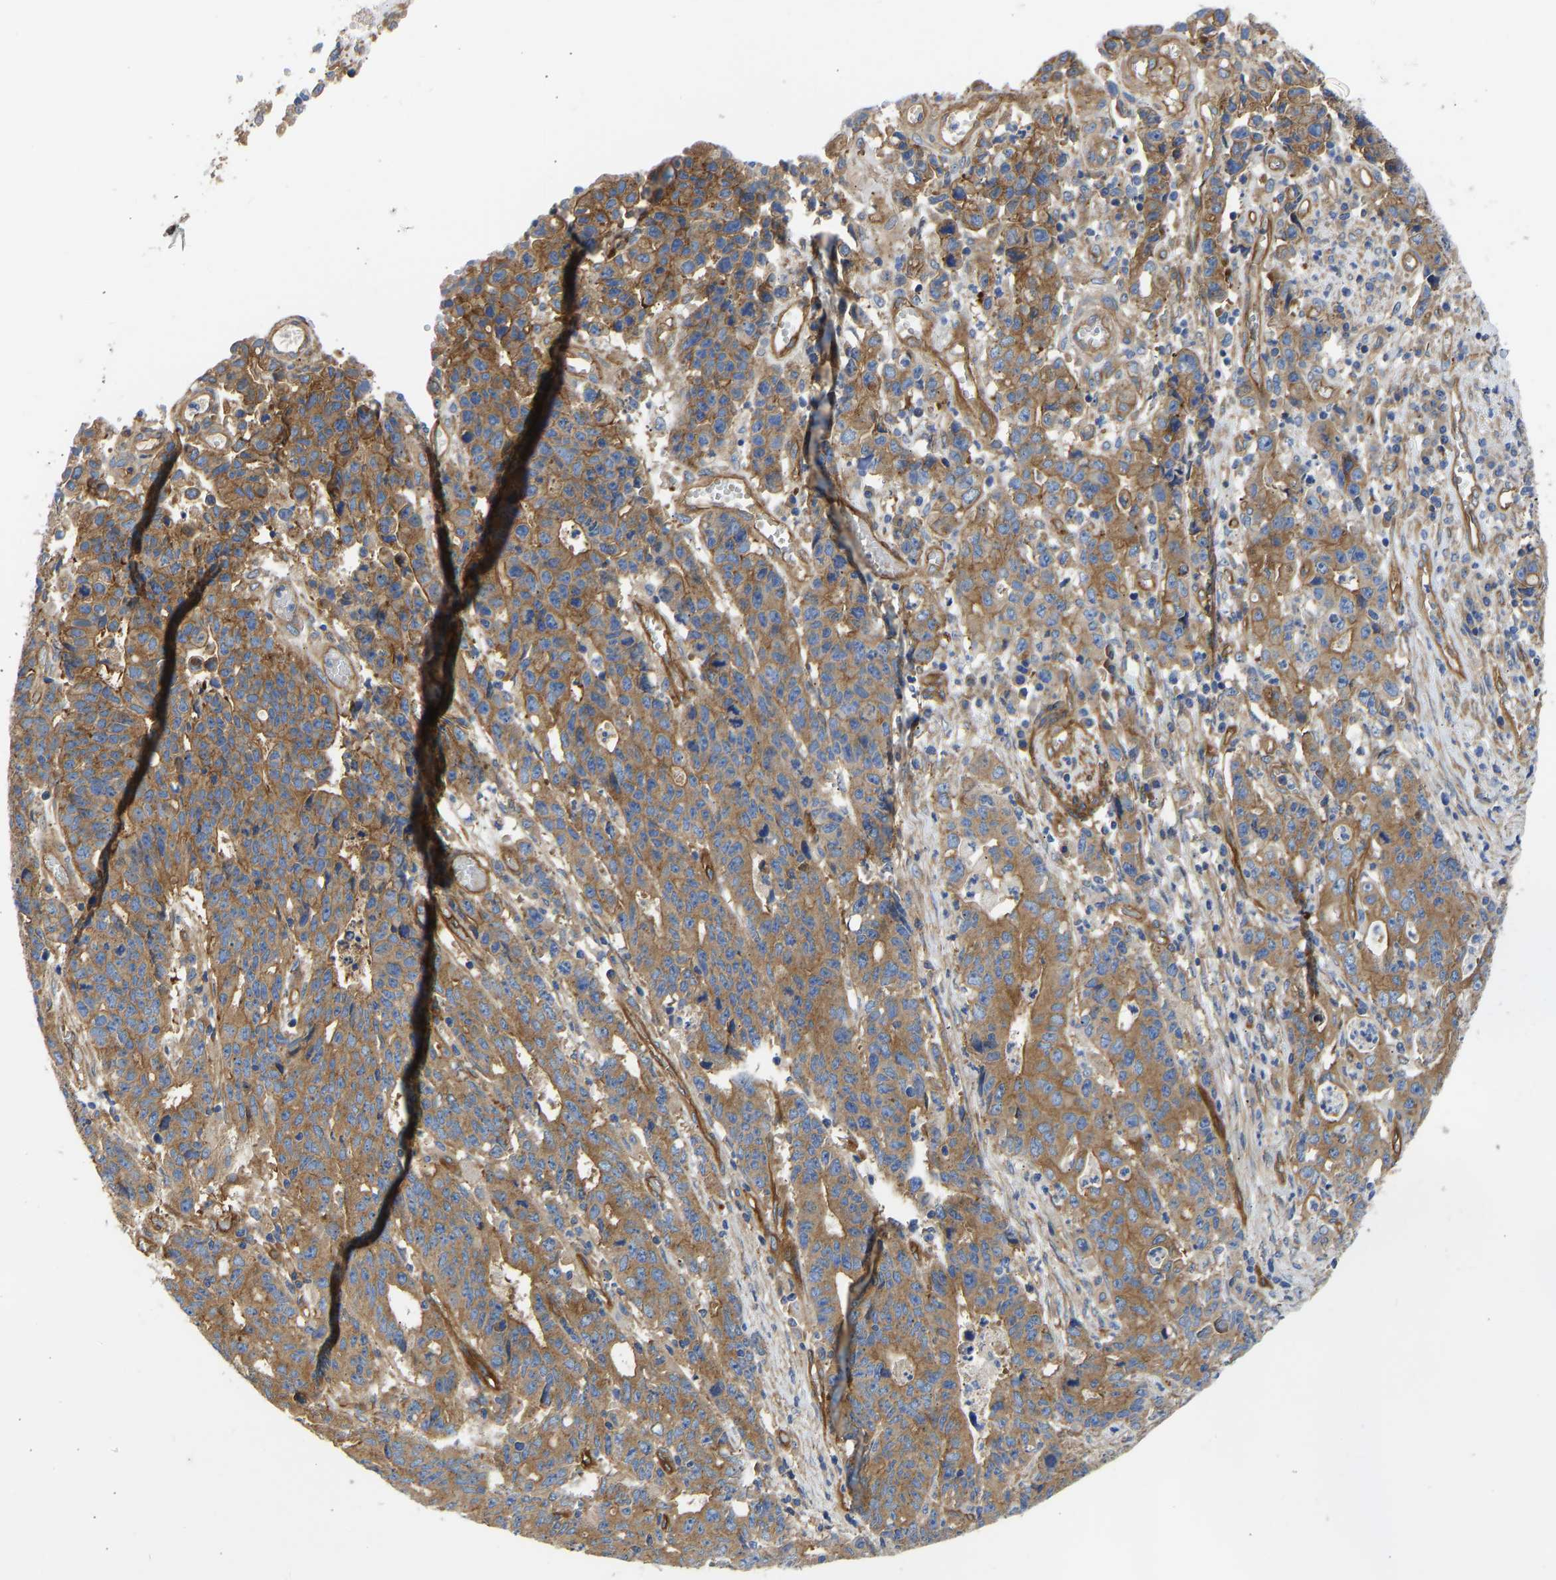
{"staining": {"intensity": "moderate", "quantity": ">75%", "location": "cytoplasmic/membranous"}, "tissue": "stomach cancer", "cell_type": "Tumor cells", "image_type": "cancer", "snomed": [{"axis": "morphology", "description": "Adenocarcinoma, NOS"}, {"axis": "topography", "description": "Stomach, upper"}], "caption": "This histopathology image demonstrates immunohistochemistry (IHC) staining of stomach adenocarcinoma, with medium moderate cytoplasmic/membranous staining in approximately >75% of tumor cells.", "gene": "MYO1C", "patient": {"sex": "male", "age": 69}}